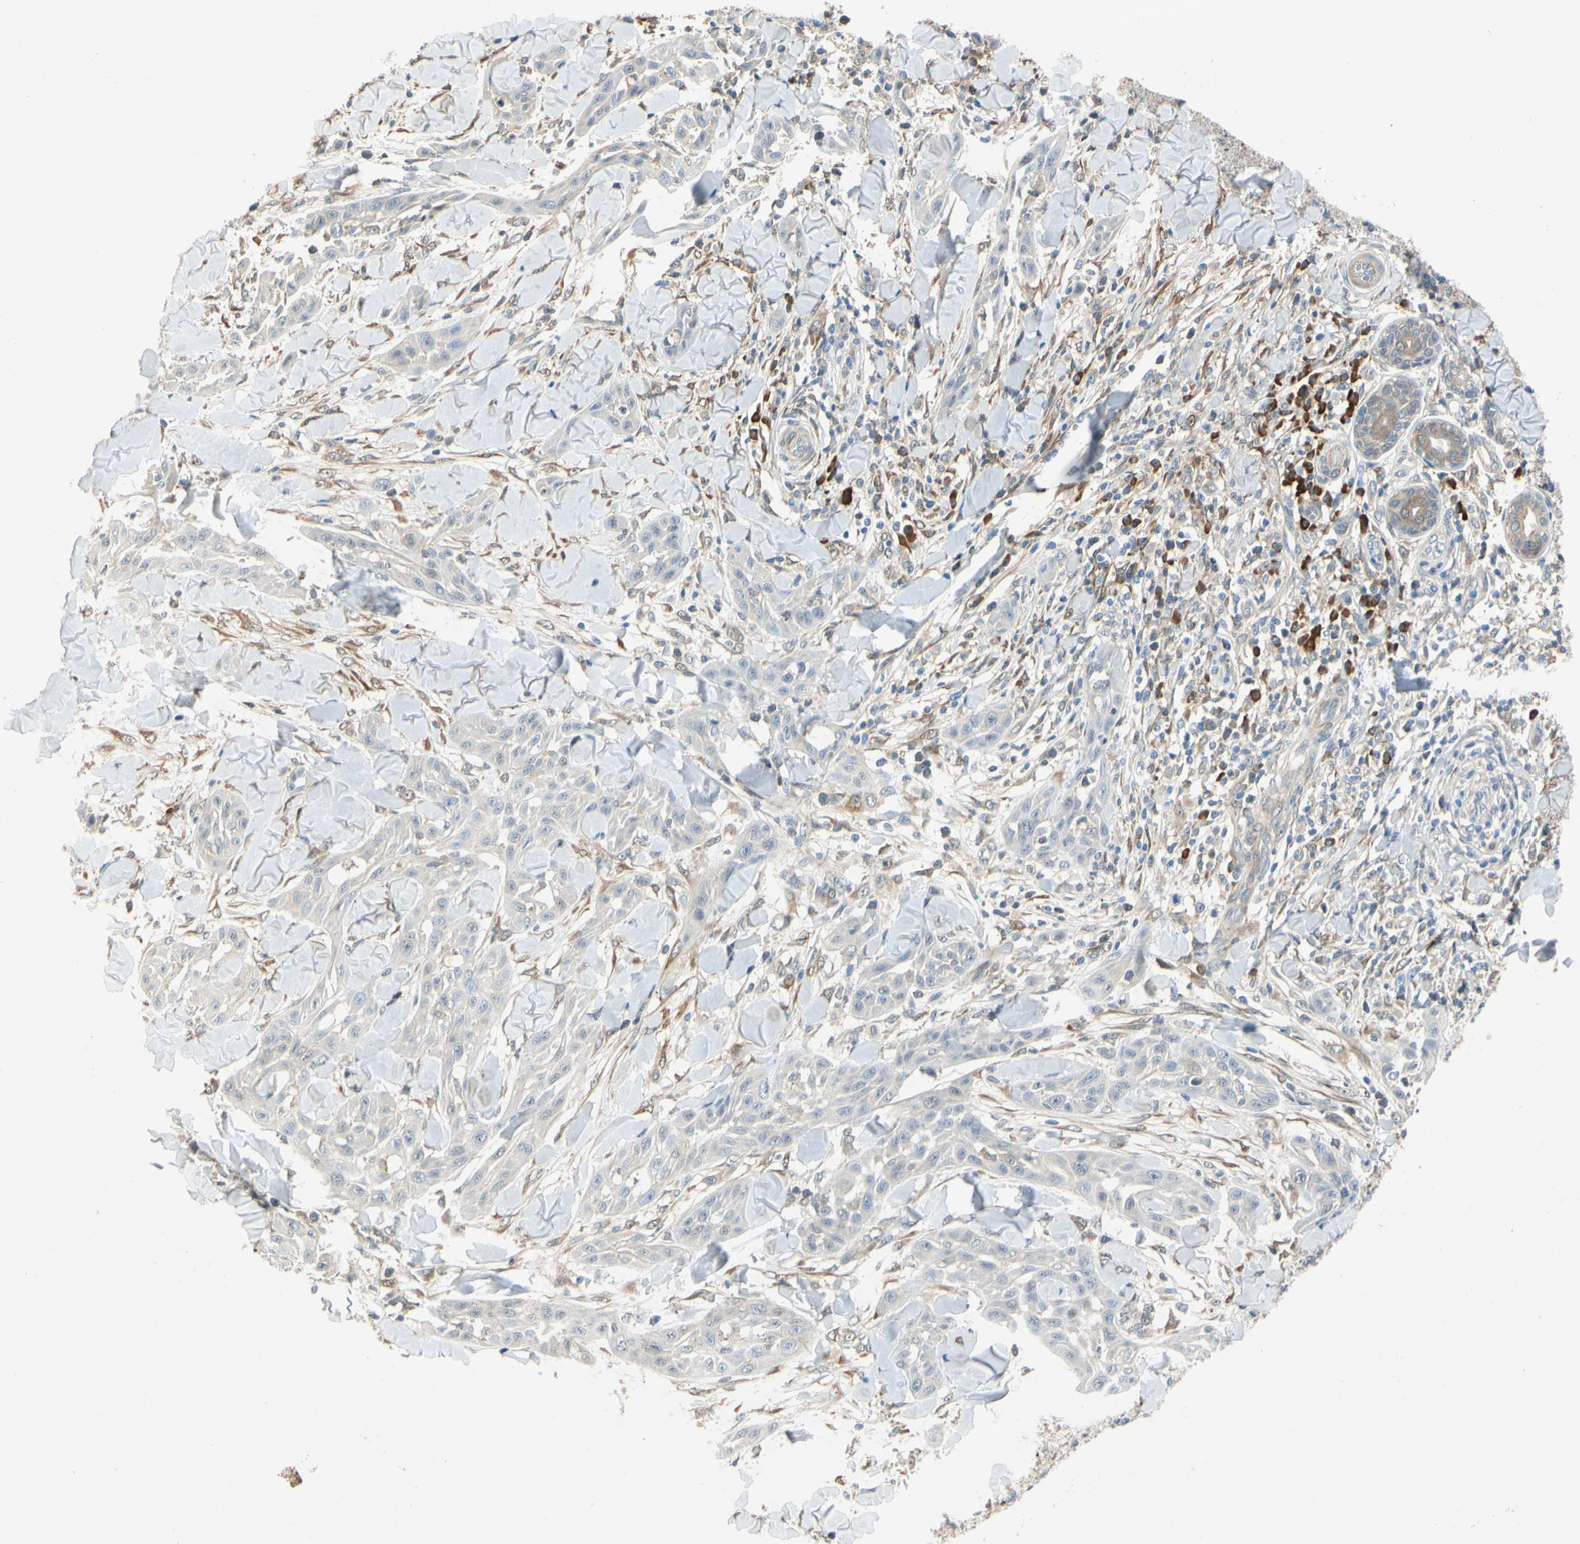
{"staining": {"intensity": "weak", "quantity": ">75%", "location": "cytoplasmic/membranous"}, "tissue": "skin cancer", "cell_type": "Tumor cells", "image_type": "cancer", "snomed": [{"axis": "morphology", "description": "Squamous cell carcinoma, NOS"}, {"axis": "topography", "description": "Skin"}], "caption": "Immunohistochemistry (IHC) image of neoplastic tissue: skin squamous cell carcinoma stained using IHC shows low levels of weak protein expression localized specifically in the cytoplasmic/membranous of tumor cells, appearing as a cytoplasmic/membranous brown color.", "gene": "WIPI1", "patient": {"sex": "male", "age": 24}}